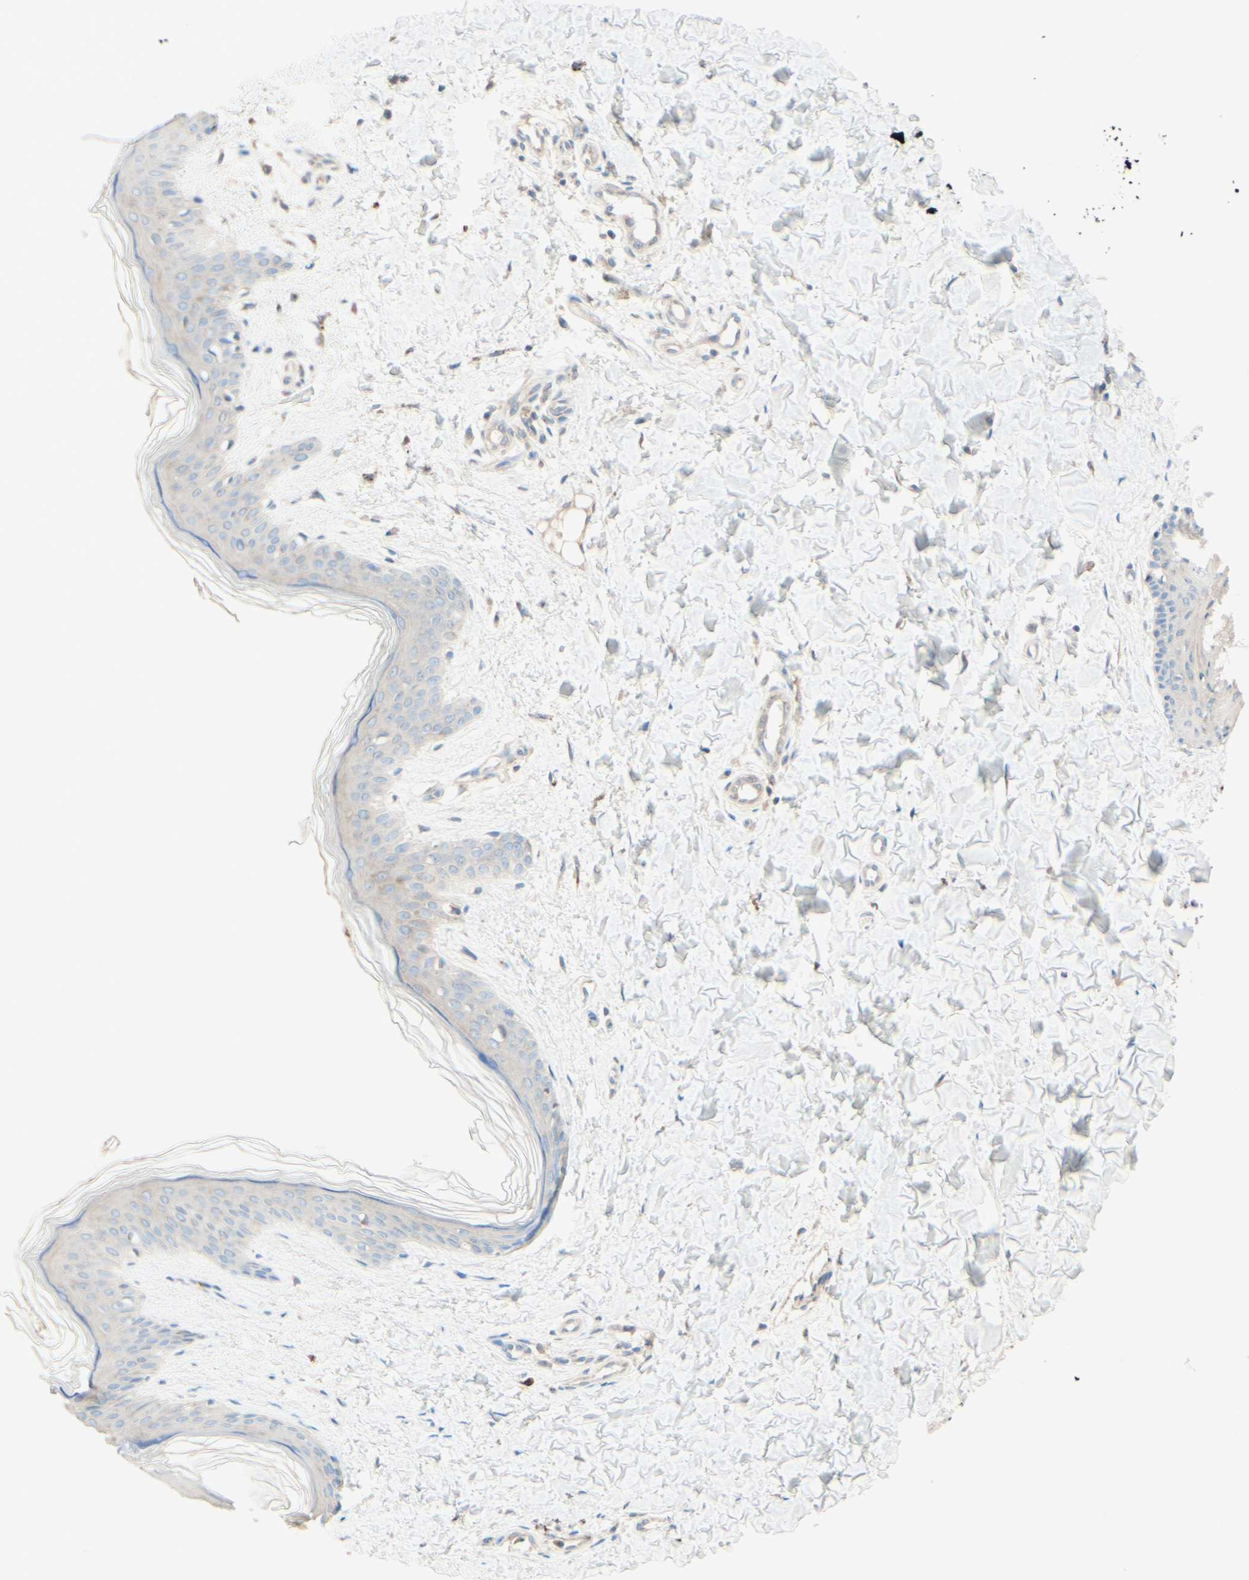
{"staining": {"intensity": "weak", "quantity": ">75%", "location": "cytoplasmic/membranous"}, "tissue": "skin", "cell_type": "Fibroblasts", "image_type": "normal", "snomed": [{"axis": "morphology", "description": "Normal tissue, NOS"}, {"axis": "topography", "description": "Skin"}], "caption": "Fibroblasts reveal low levels of weak cytoplasmic/membranous positivity in approximately >75% of cells in benign skin.", "gene": "MTM1", "patient": {"sex": "female", "age": 41}}